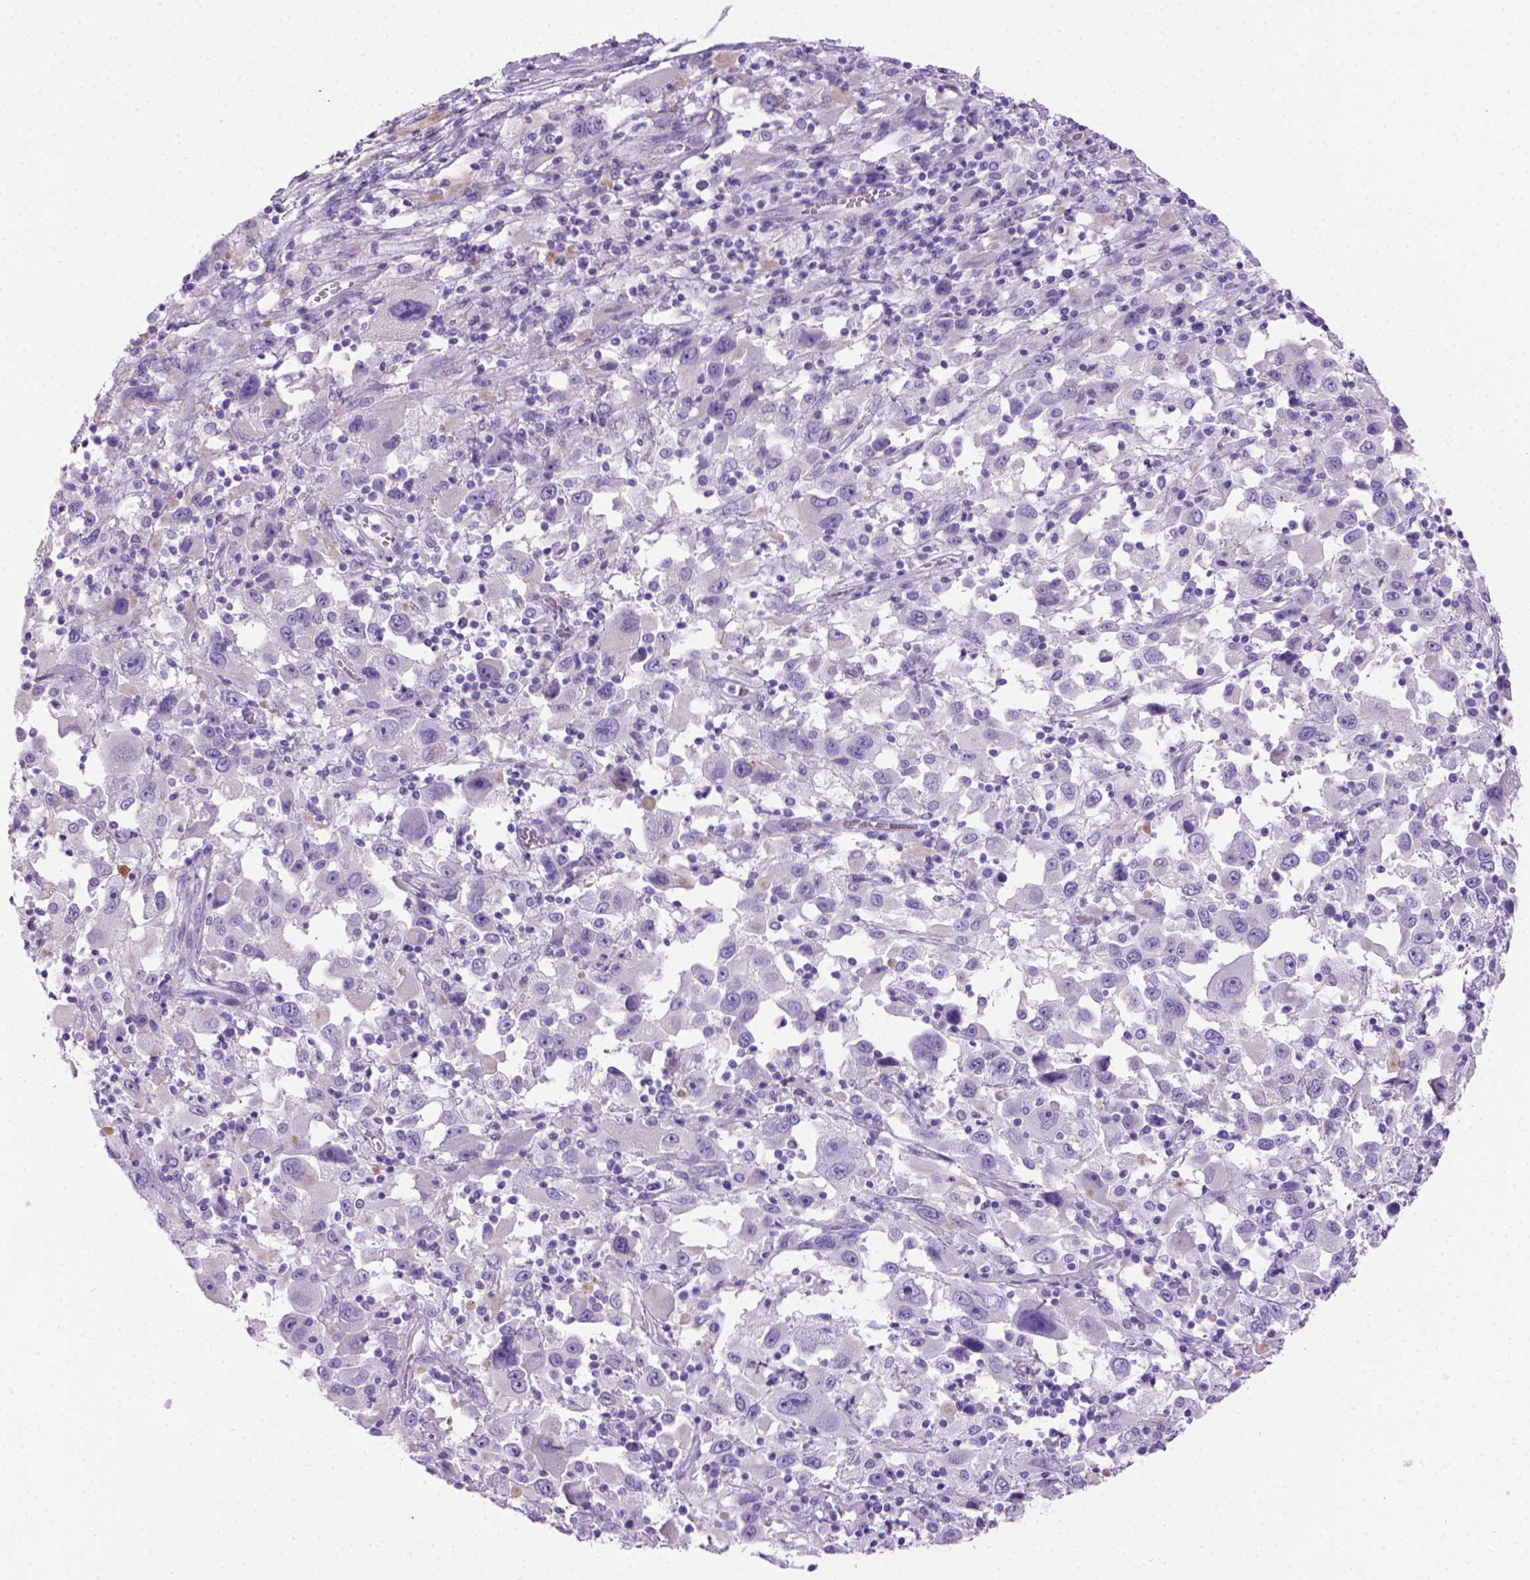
{"staining": {"intensity": "negative", "quantity": "none", "location": "none"}, "tissue": "melanoma", "cell_type": "Tumor cells", "image_type": "cancer", "snomed": [{"axis": "morphology", "description": "Malignant melanoma, Metastatic site"}, {"axis": "topography", "description": "Soft tissue"}], "caption": "Tumor cells are negative for brown protein staining in melanoma.", "gene": "ARHGEF33", "patient": {"sex": "male", "age": 50}}